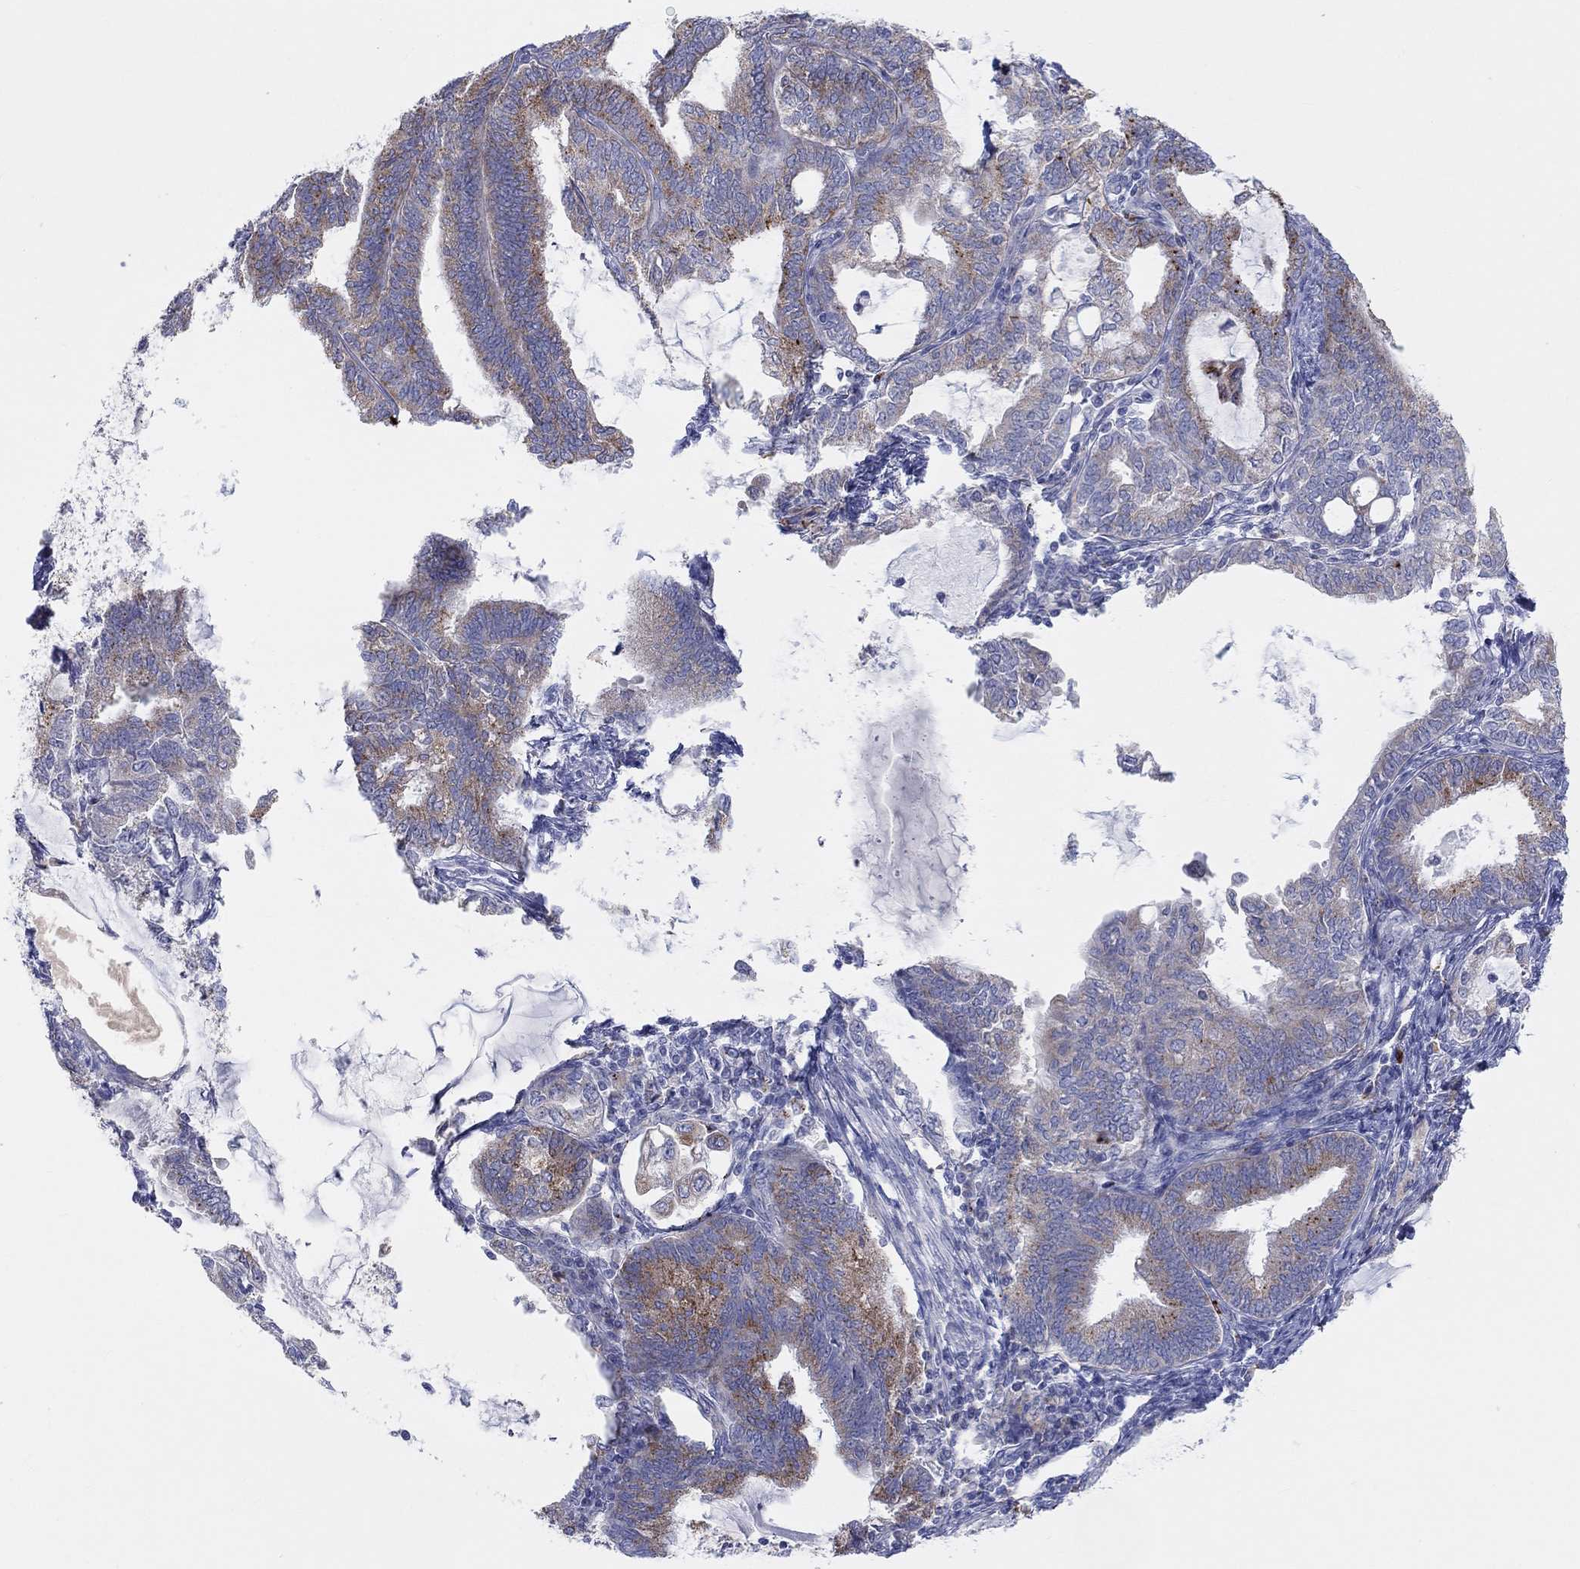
{"staining": {"intensity": "moderate", "quantity": ">75%", "location": "cytoplasmic/membranous"}, "tissue": "endometrial cancer", "cell_type": "Tumor cells", "image_type": "cancer", "snomed": [{"axis": "morphology", "description": "Adenocarcinoma, NOS"}, {"axis": "topography", "description": "Endometrium"}], "caption": "The histopathology image reveals staining of endometrial cancer (adenocarcinoma), revealing moderate cytoplasmic/membranous protein staining (brown color) within tumor cells.", "gene": "BCO2", "patient": {"sex": "female", "age": 86}}